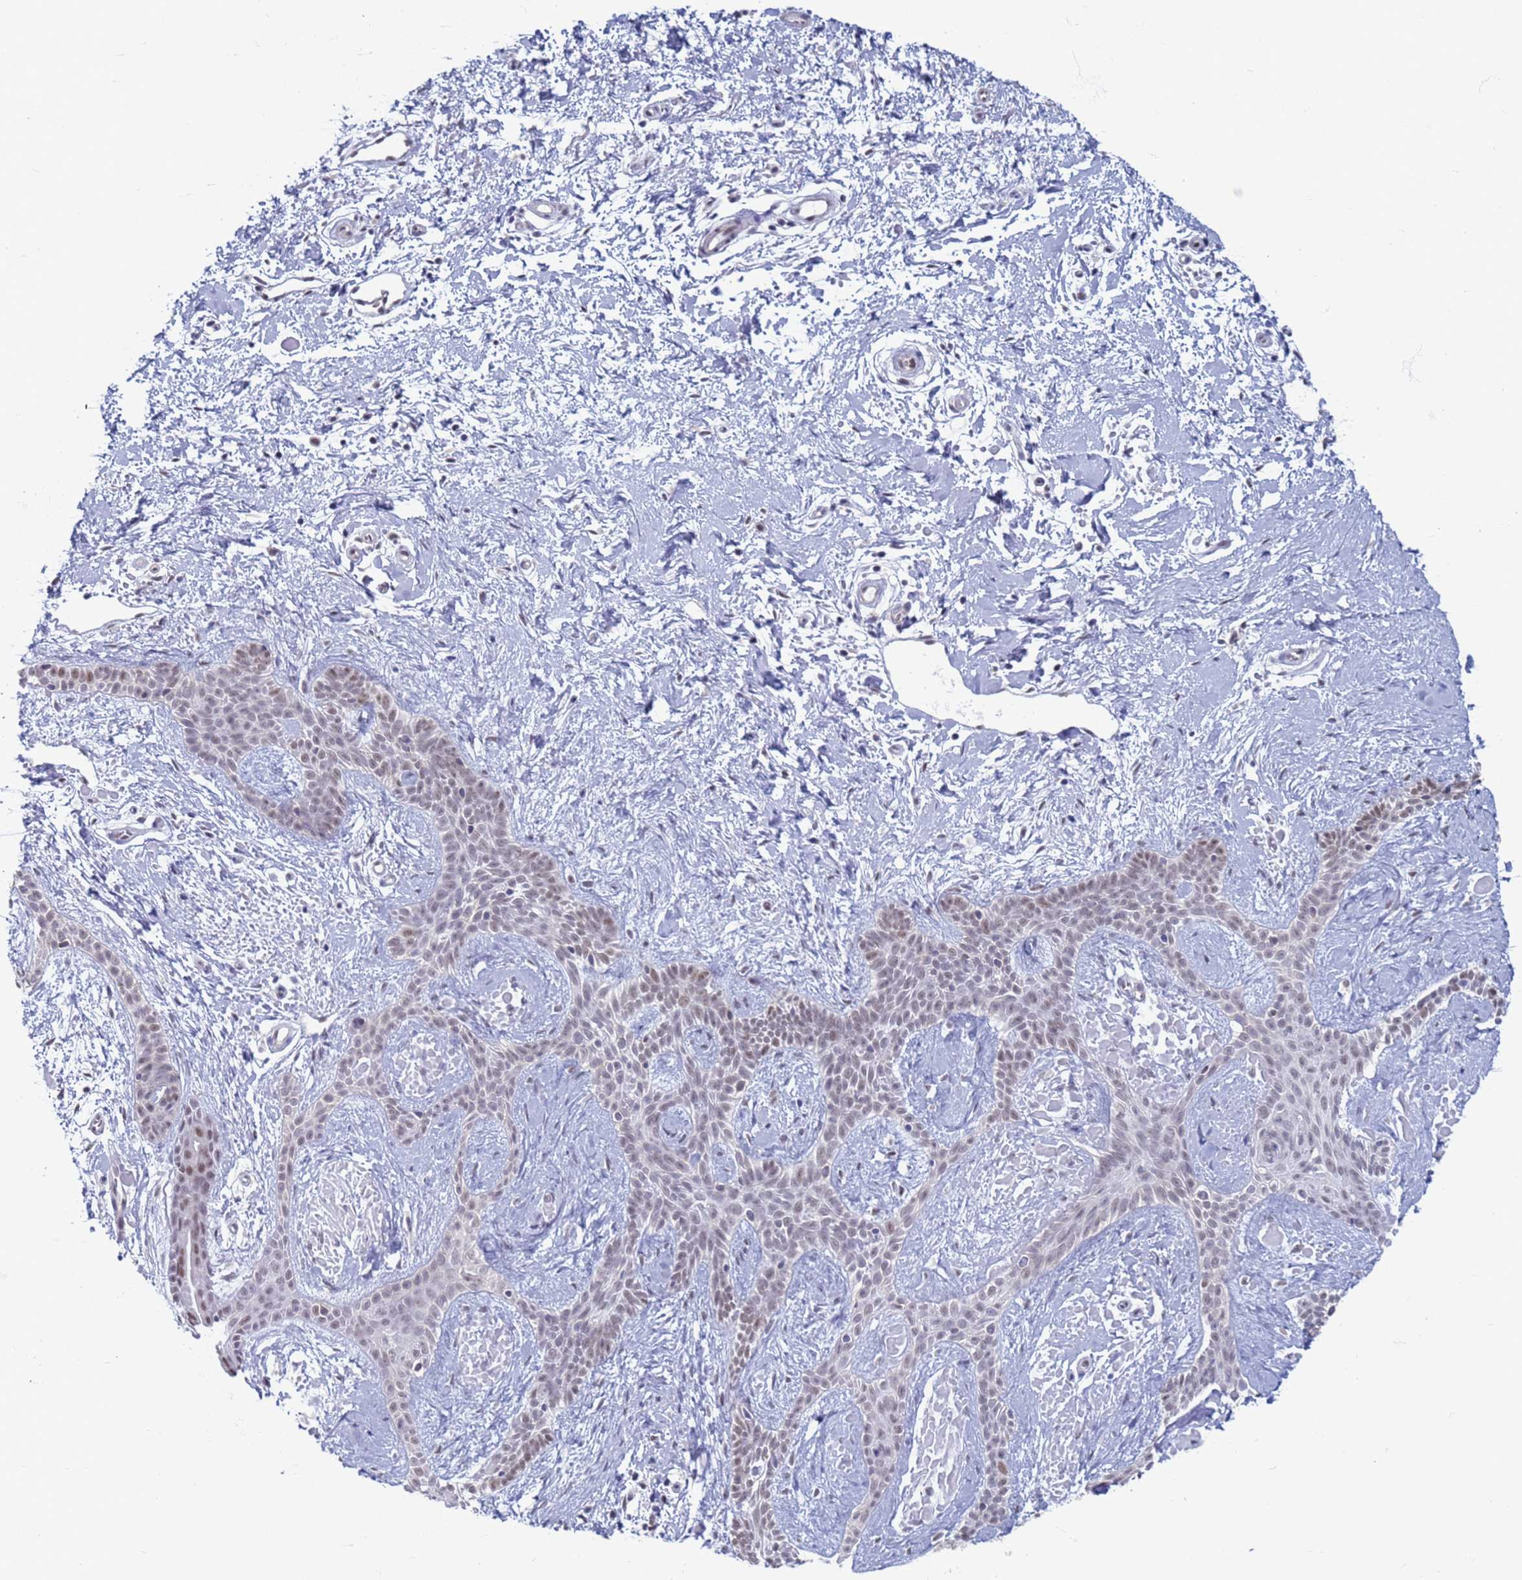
{"staining": {"intensity": "weak", "quantity": "<25%", "location": "nuclear"}, "tissue": "skin cancer", "cell_type": "Tumor cells", "image_type": "cancer", "snomed": [{"axis": "morphology", "description": "Basal cell carcinoma"}, {"axis": "topography", "description": "Skin"}], "caption": "Tumor cells are negative for brown protein staining in skin basal cell carcinoma. The staining is performed using DAB brown chromogen with nuclei counter-stained in using hematoxylin.", "gene": "SAE1", "patient": {"sex": "male", "age": 78}}